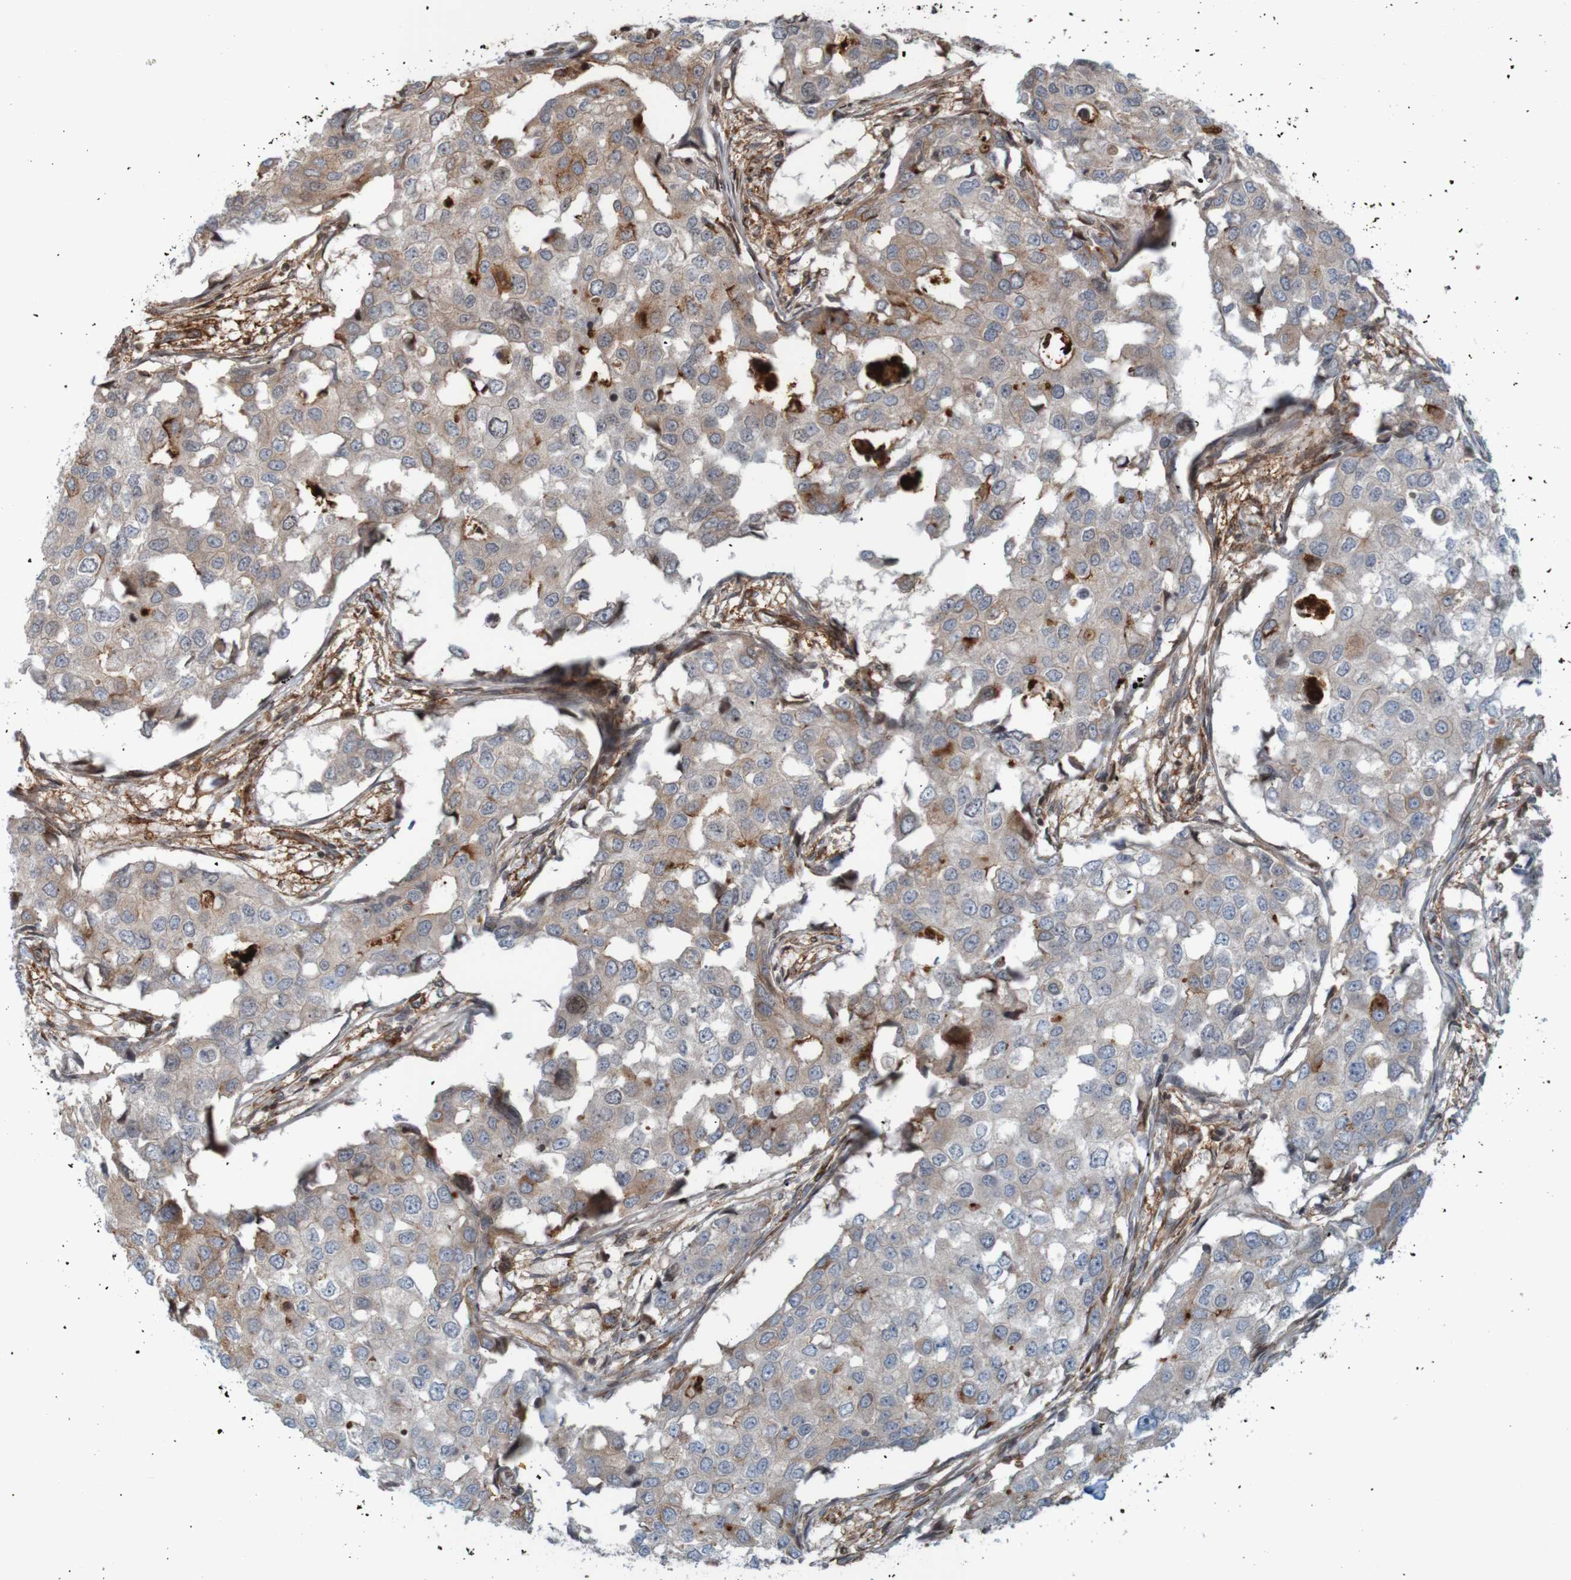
{"staining": {"intensity": "moderate", "quantity": "25%-75%", "location": "cytoplasmic/membranous"}, "tissue": "breast cancer", "cell_type": "Tumor cells", "image_type": "cancer", "snomed": [{"axis": "morphology", "description": "Duct carcinoma"}, {"axis": "topography", "description": "Breast"}], "caption": "Immunohistochemistry (IHC) photomicrograph of human breast cancer (intraductal carcinoma) stained for a protein (brown), which reveals medium levels of moderate cytoplasmic/membranous staining in about 25%-75% of tumor cells.", "gene": "GUCY1A1", "patient": {"sex": "female", "age": 27}}